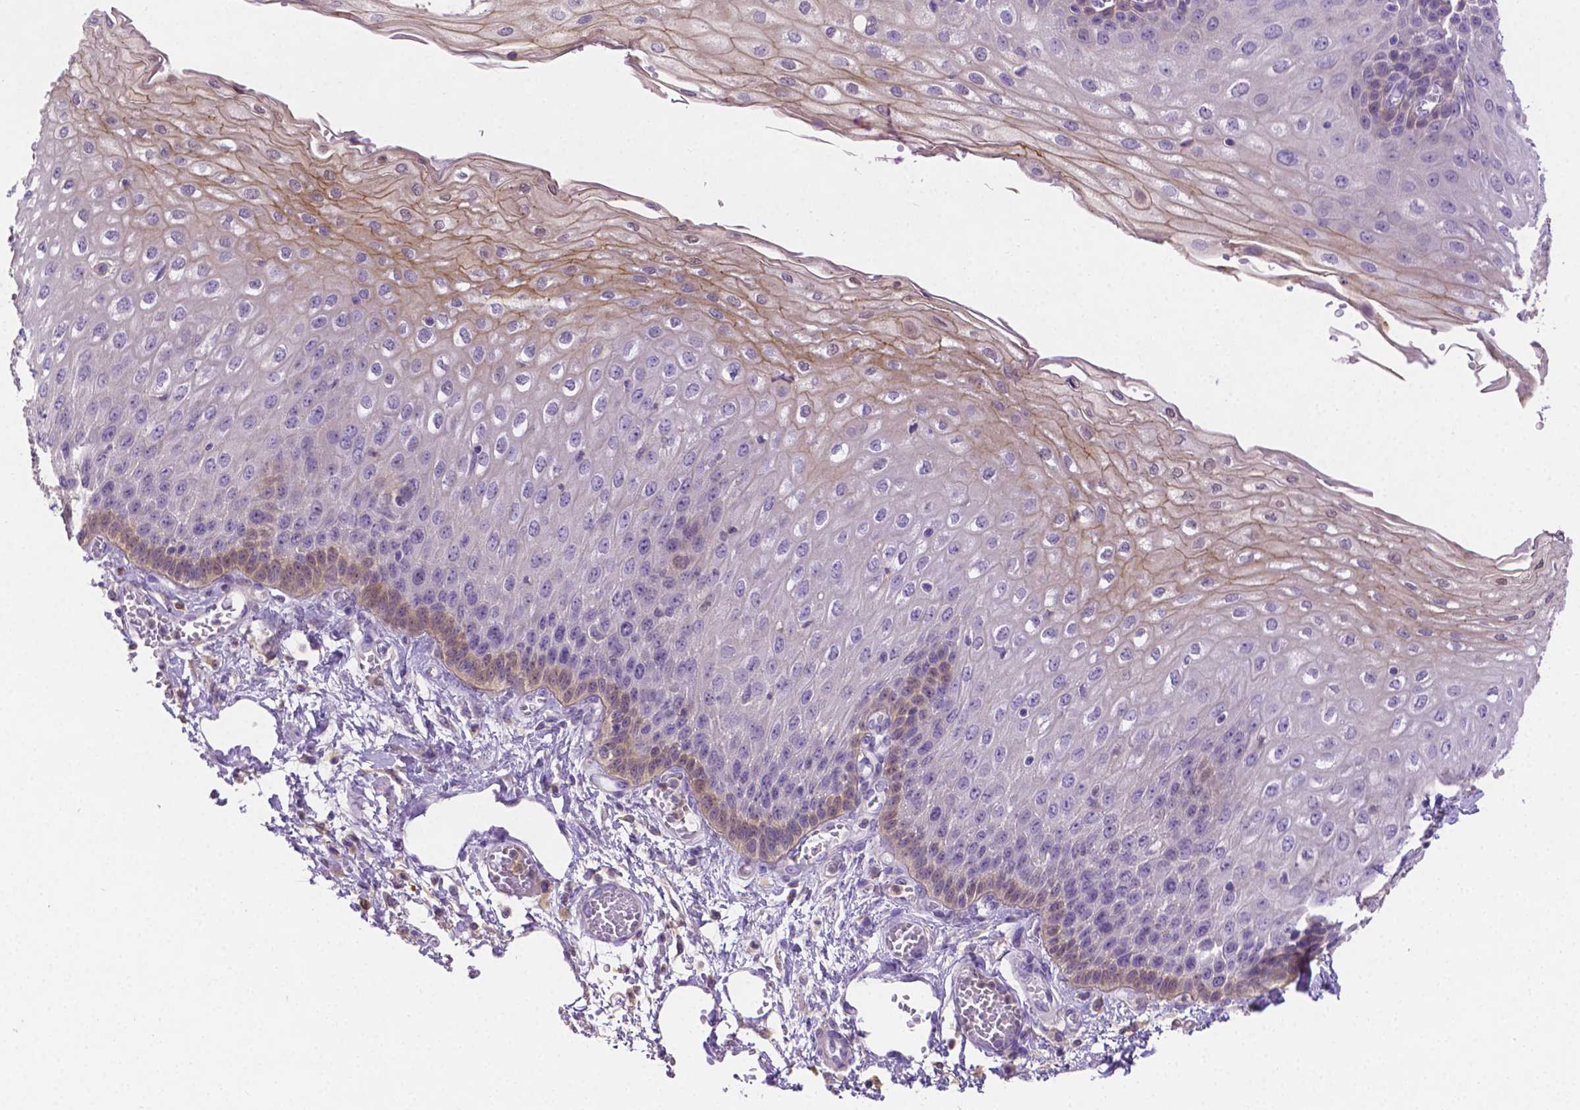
{"staining": {"intensity": "weak", "quantity": "<25%", "location": "cytoplasmic/membranous"}, "tissue": "esophagus", "cell_type": "Squamous epithelial cells", "image_type": "normal", "snomed": [{"axis": "morphology", "description": "Normal tissue, NOS"}, {"axis": "morphology", "description": "Adenocarcinoma, NOS"}, {"axis": "topography", "description": "Esophagus"}], "caption": "High magnification brightfield microscopy of benign esophagus stained with DAB (3,3'-diaminobenzidine) (brown) and counterstained with hematoxylin (blue): squamous epithelial cells show no significant staining.", "gene": "NXPH2", "patient": {"sex": "male", "age": 81}}